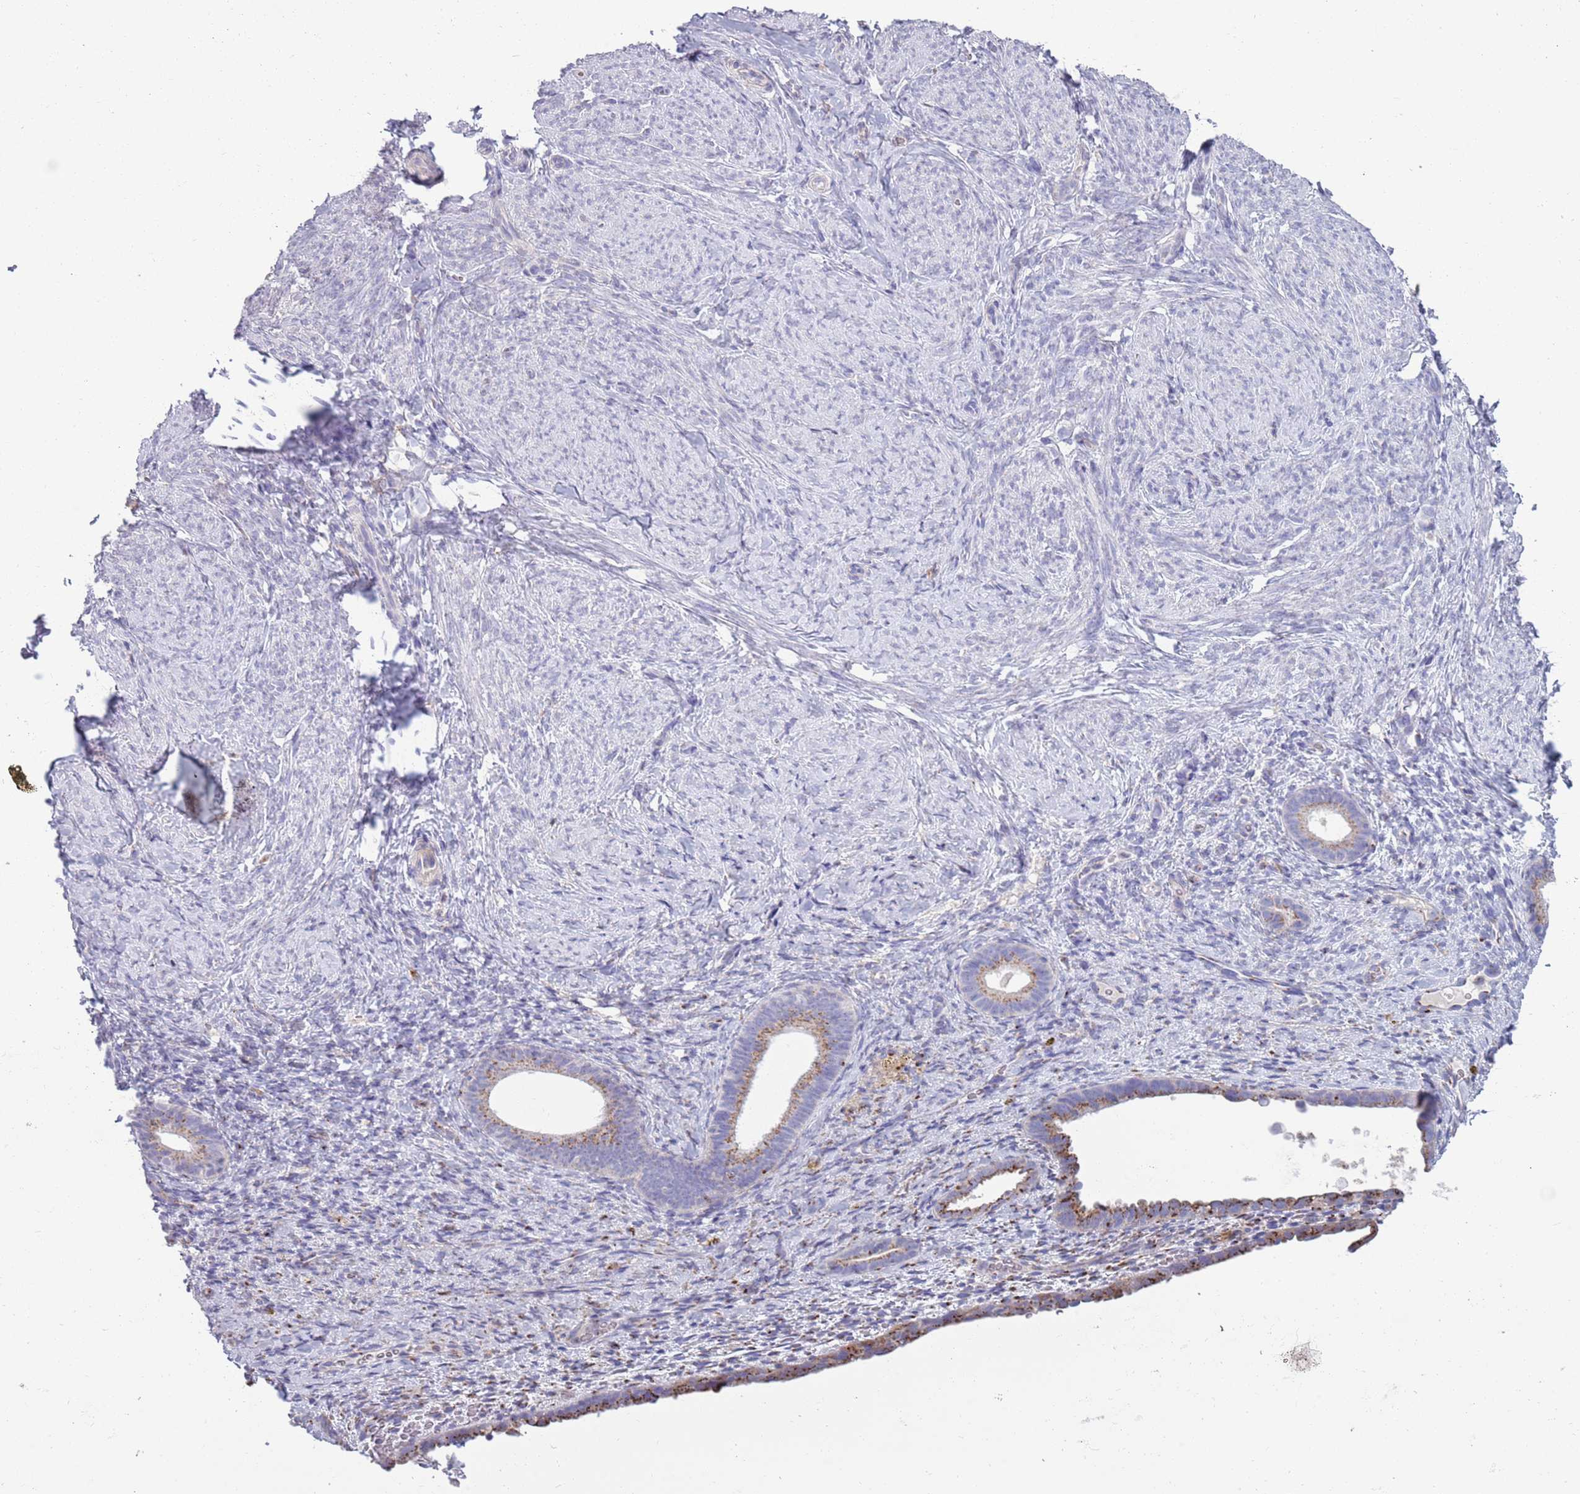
{"staining": {"intensity": "negative", "quantity": "none", "location": "none"}, "tissue": "endometrium", "cell_type": "Cells in endometrial stroma", "image_type": "normal", "snomed": [{"axis": "morphology", "description": "Normal tissue, NOS"}, {"axis": "topography", "description": "Endometrium"}], "caption": "The immunohistochemistry (IHC) photomicrograph has no significant expression in cells in endometrial stroma of endometrium.", "gene": "ACSBG1", "patient": {"sex": "female", "age": 65}}